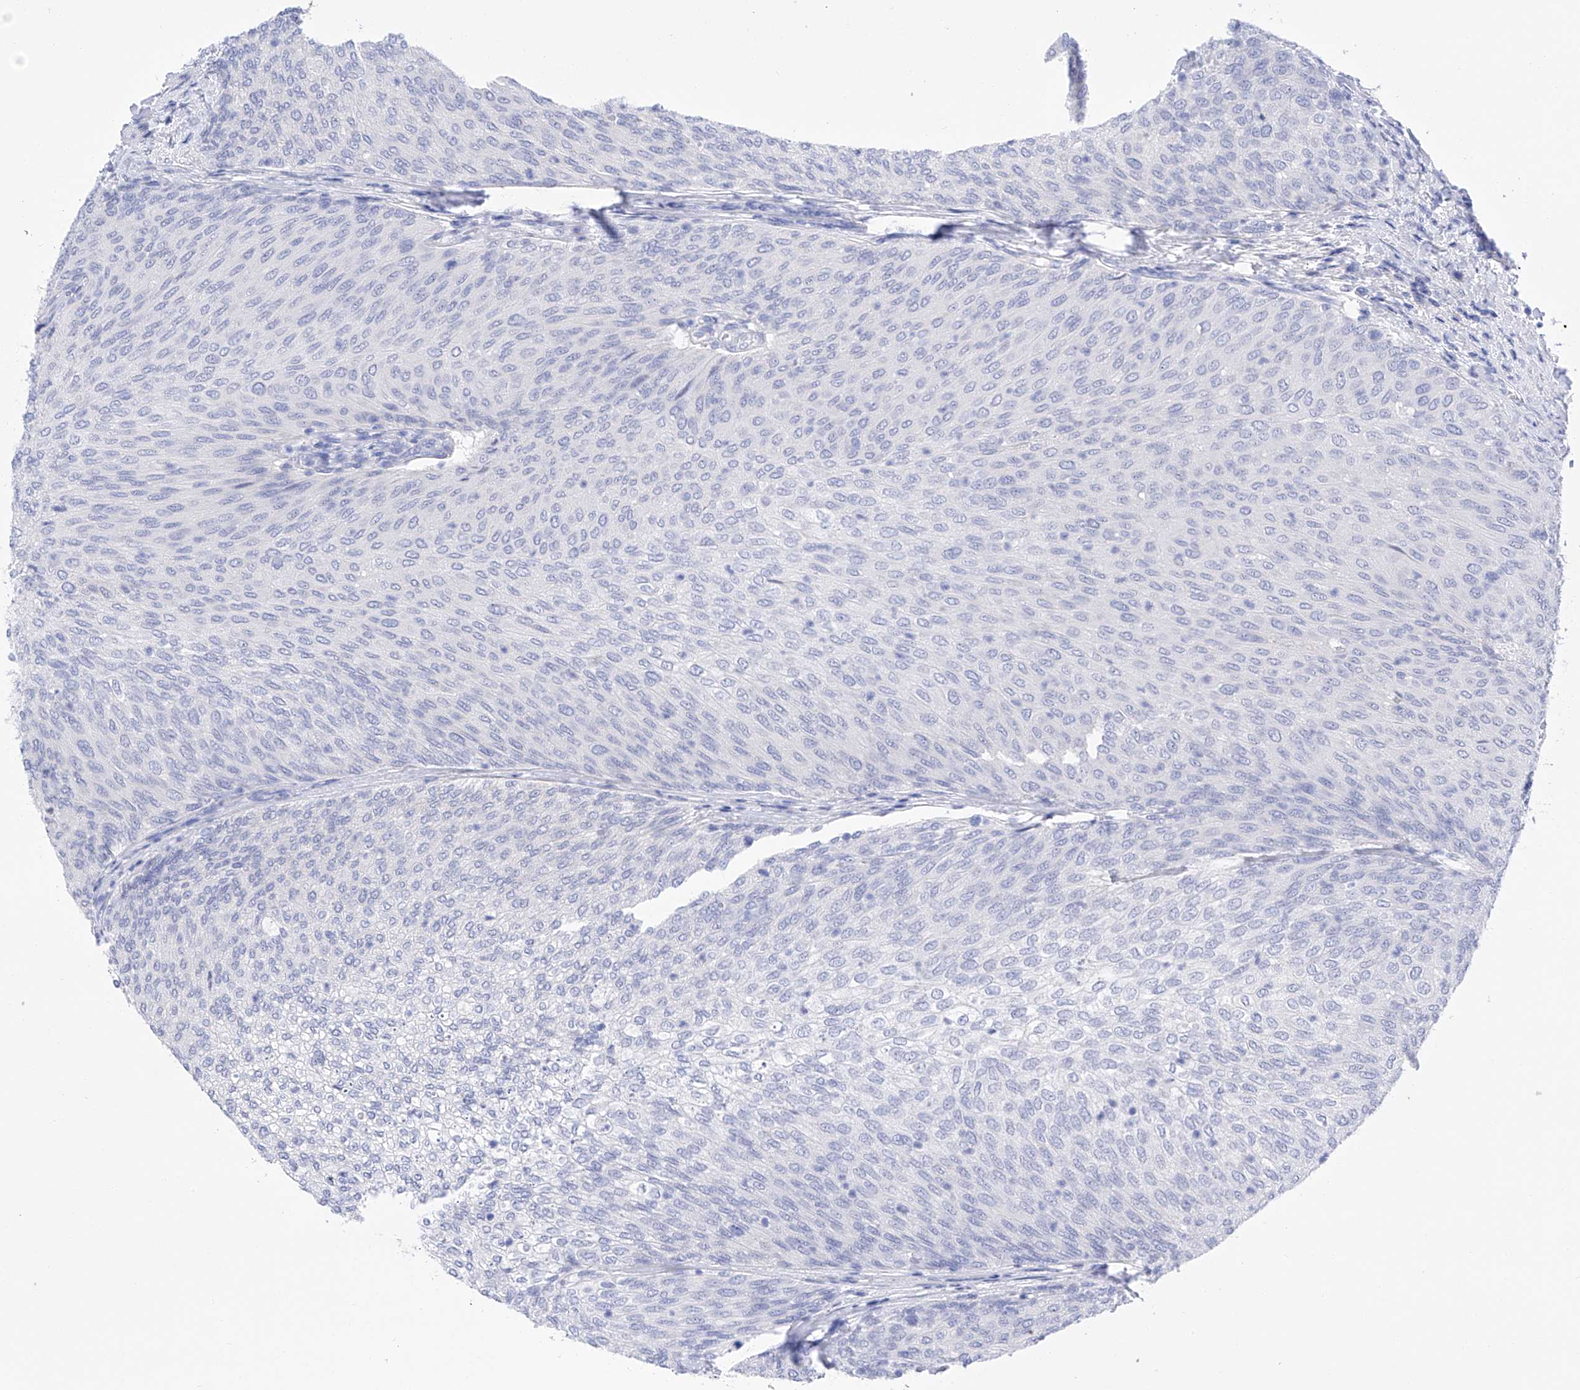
{"staining": {"intensity": "negative", "quantity": "none", "location": "none"}, "tissue": "urothelial cancer", "cell_type": "Tumor cells", "image_type": "cancer", "snomed": [{"axis": "morphology", "description": "Urothelial carcinoma, Low grade"}, {"axis": "topography", "description": "Urinary bladder"}], "caption": "DAB (3,3'-diaminobenzidine) immunohistochemical staining of human low-grade urothelial carcinoma exhibits no significant expression in tumor cells.", "gene": "FLG", "patient": {"sex": "female", "age": 79}}